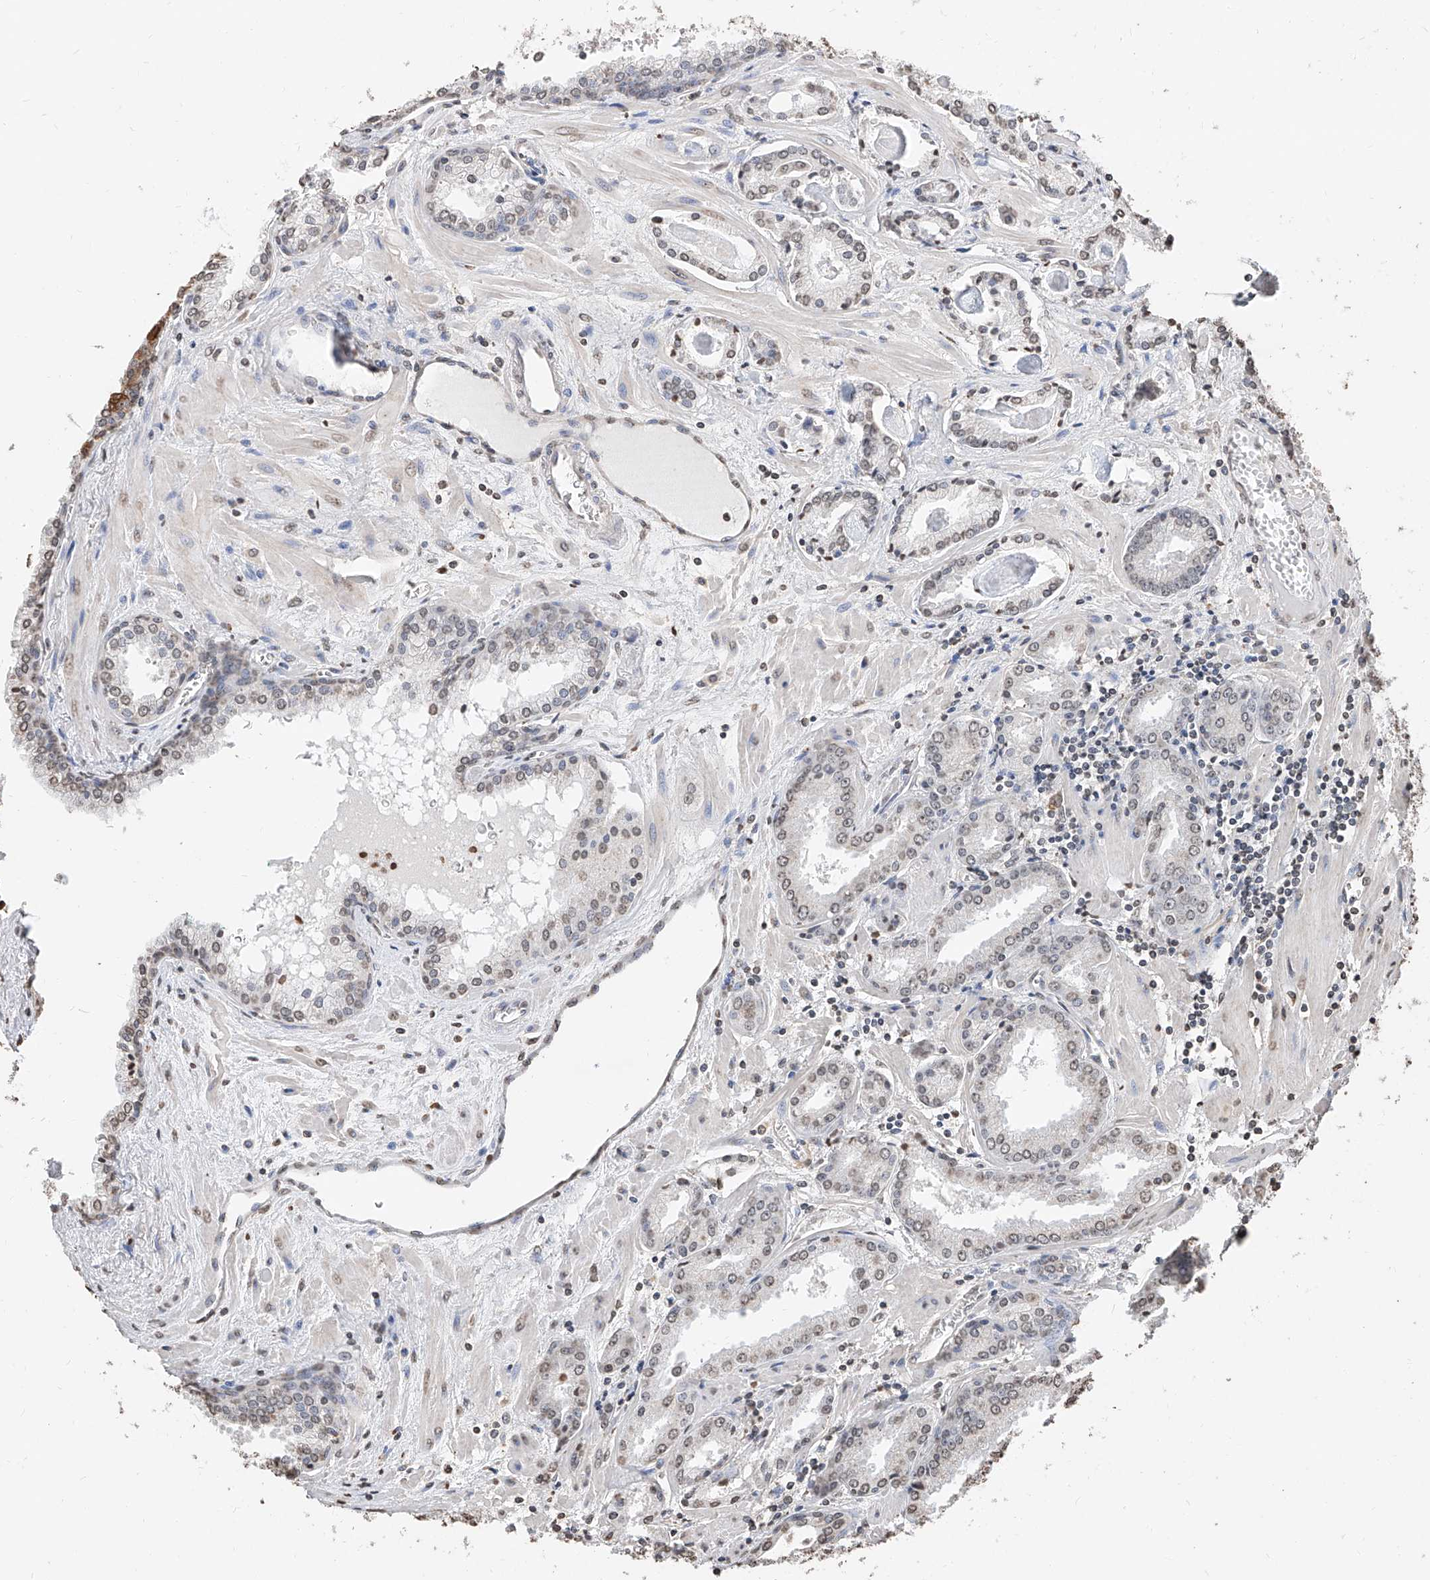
{"staining": {"intensity": "weak", "quantity": "<25%", "location": "nuclear"}, "tissue": "prostate cancer", "cell_type": "Tumor cells", "image_type": "cancer", "snomed": [{"axis": "morphology", "description": "Adenocarcinoma, Low grade"}, {"axis": "topography", "description": "Prostate"}], "caption": "There is no significant positivity in tumor cells of prostate cancer.", "gene": "RP9", "patient": {"sex": "male", "age": 67}}